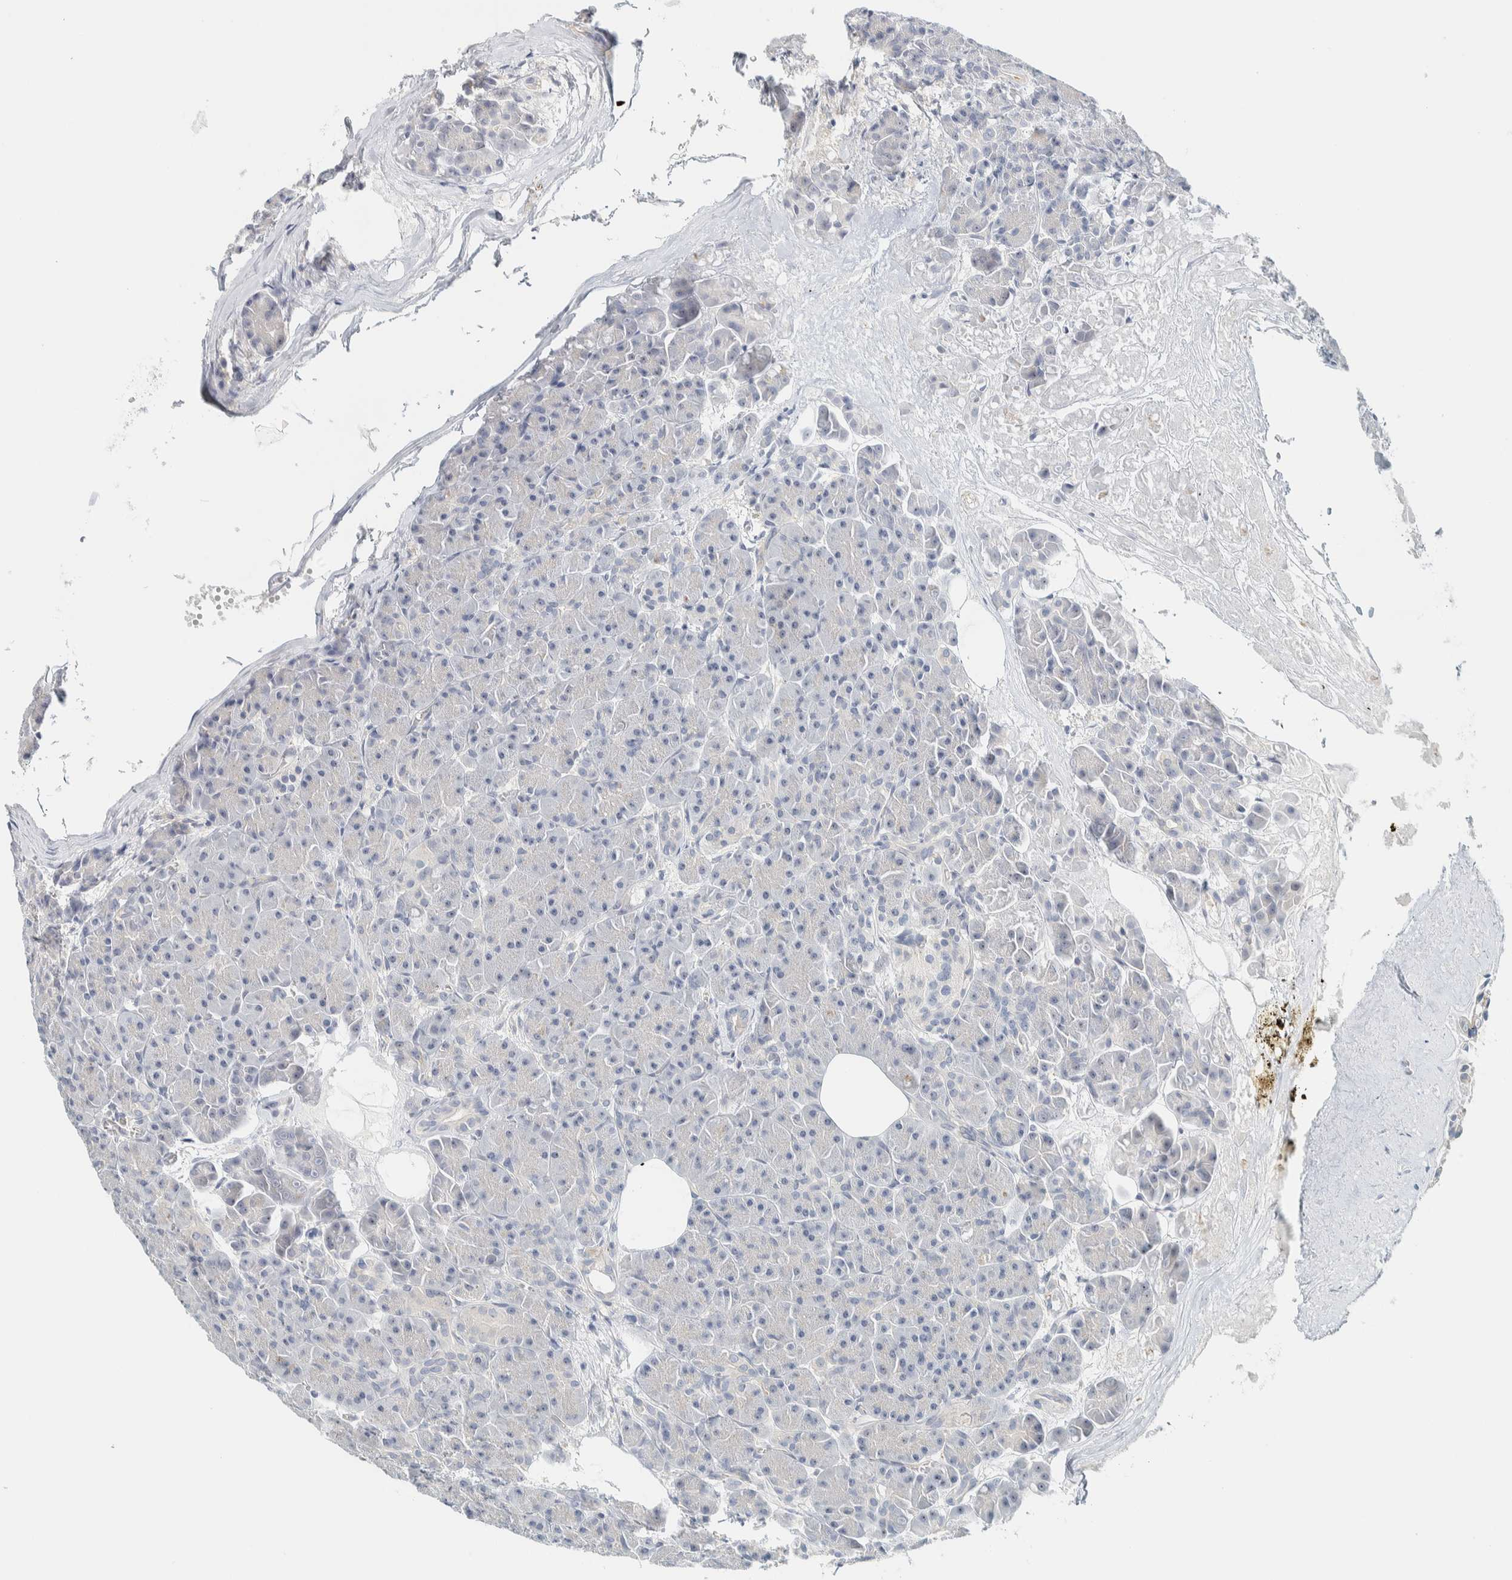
{"staining": {"intensity": "negative", "quantity": "none", "location": "none"}, "tissue": "pancreas", "cell_type": "Exocrine glandular cells", "image_type": "normal", "snomed": [{"axis": "morphology", "description": "Normal tissue, NOS"}, {"axis": "topography", "description": "Pancreas"}], "caption": "Immunohistochemistry image of normal pancreas: pancreas stained with DAB reveals no significant protein expression in exocrine glandular cells.", "gene": "NDE1", "patient": {"sex": "male", "age": 63}}